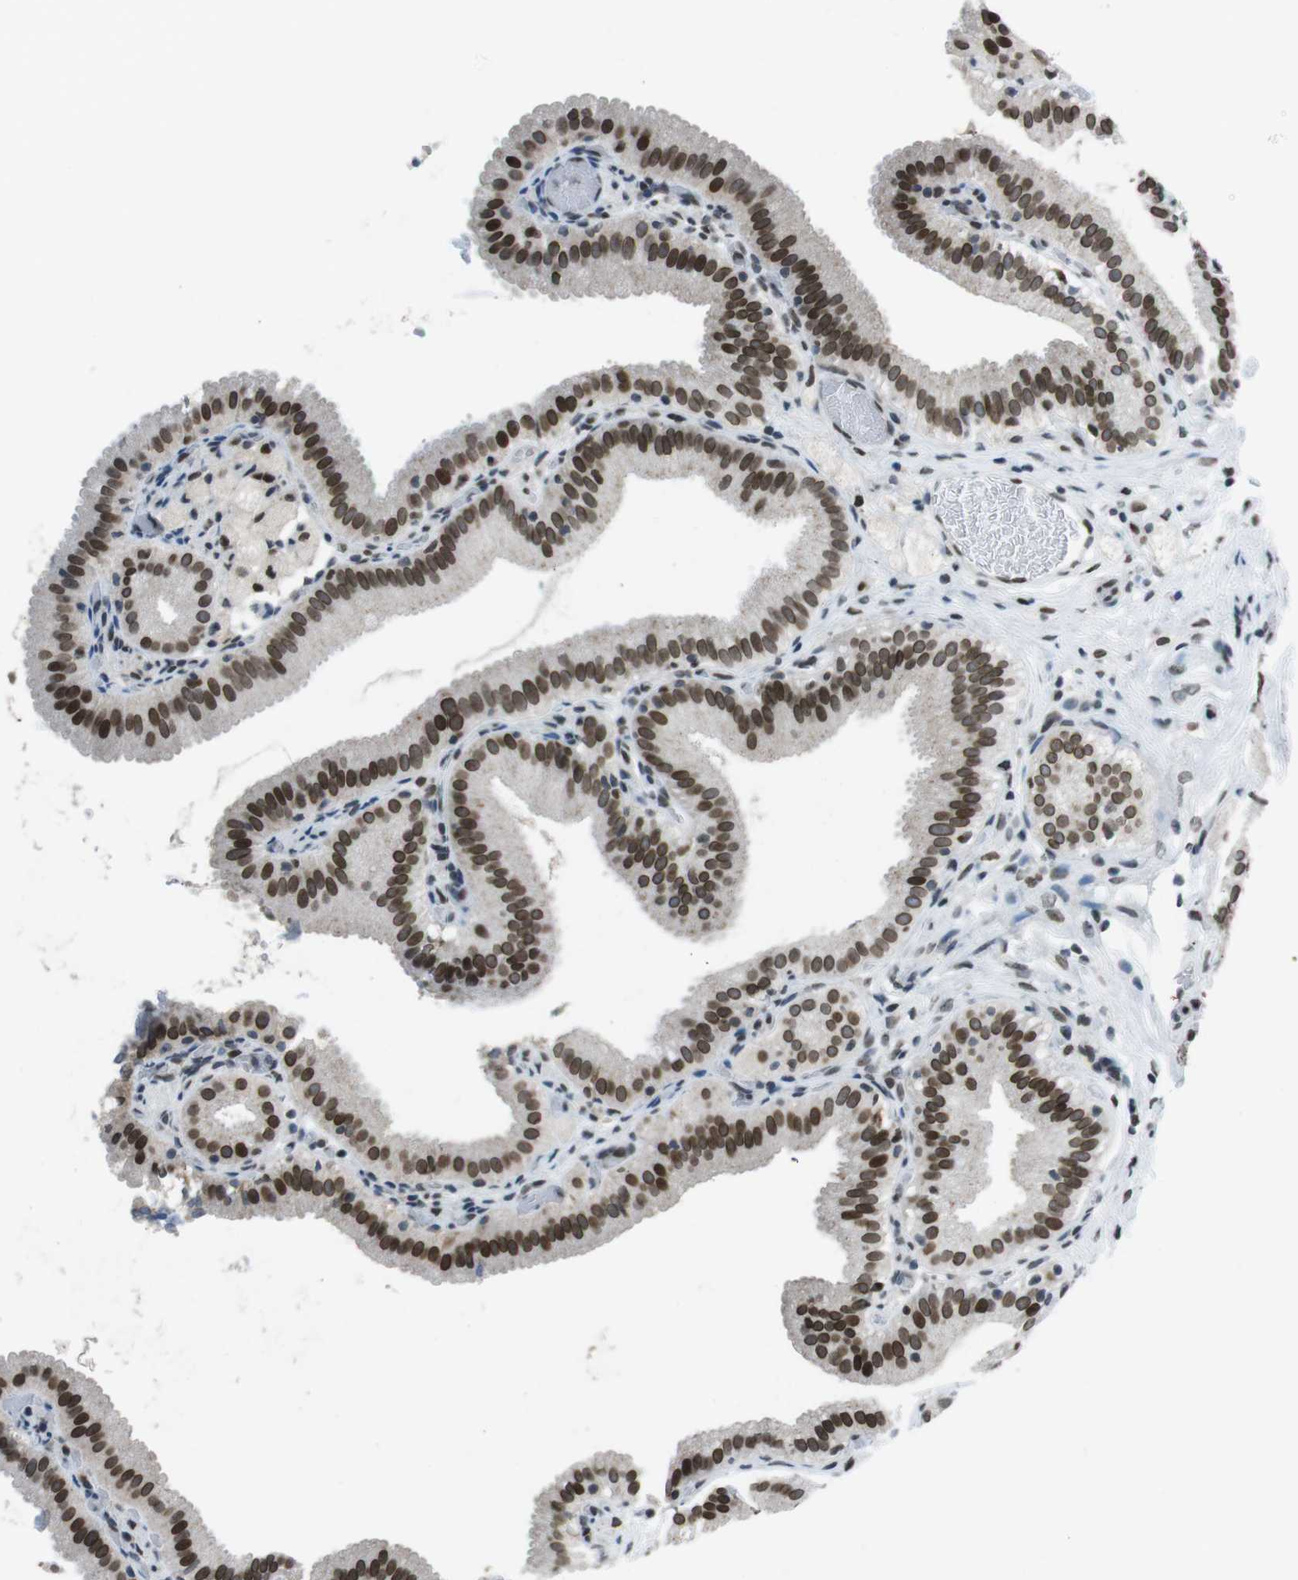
{"staining": {"intensity": "strong", "quantity": ">75%", "location": "nuclear"}, "tissue": "gallbladder", "cell_type": "Glandular cells", "image_type": "normal", "snomed": [{"axis": "morphology", "description": "Normal tissue, NOS"}, {"axis": "topography", "description": "Gallbladder"}], "caption": "Immunohistochemical staining of normal gallbladder exhibits >75% levels of strong nuclear protein staining in about >75% of glandular cells.", "gene": "MAD1L1", "patient": {"sex": "male", "age": 54}}